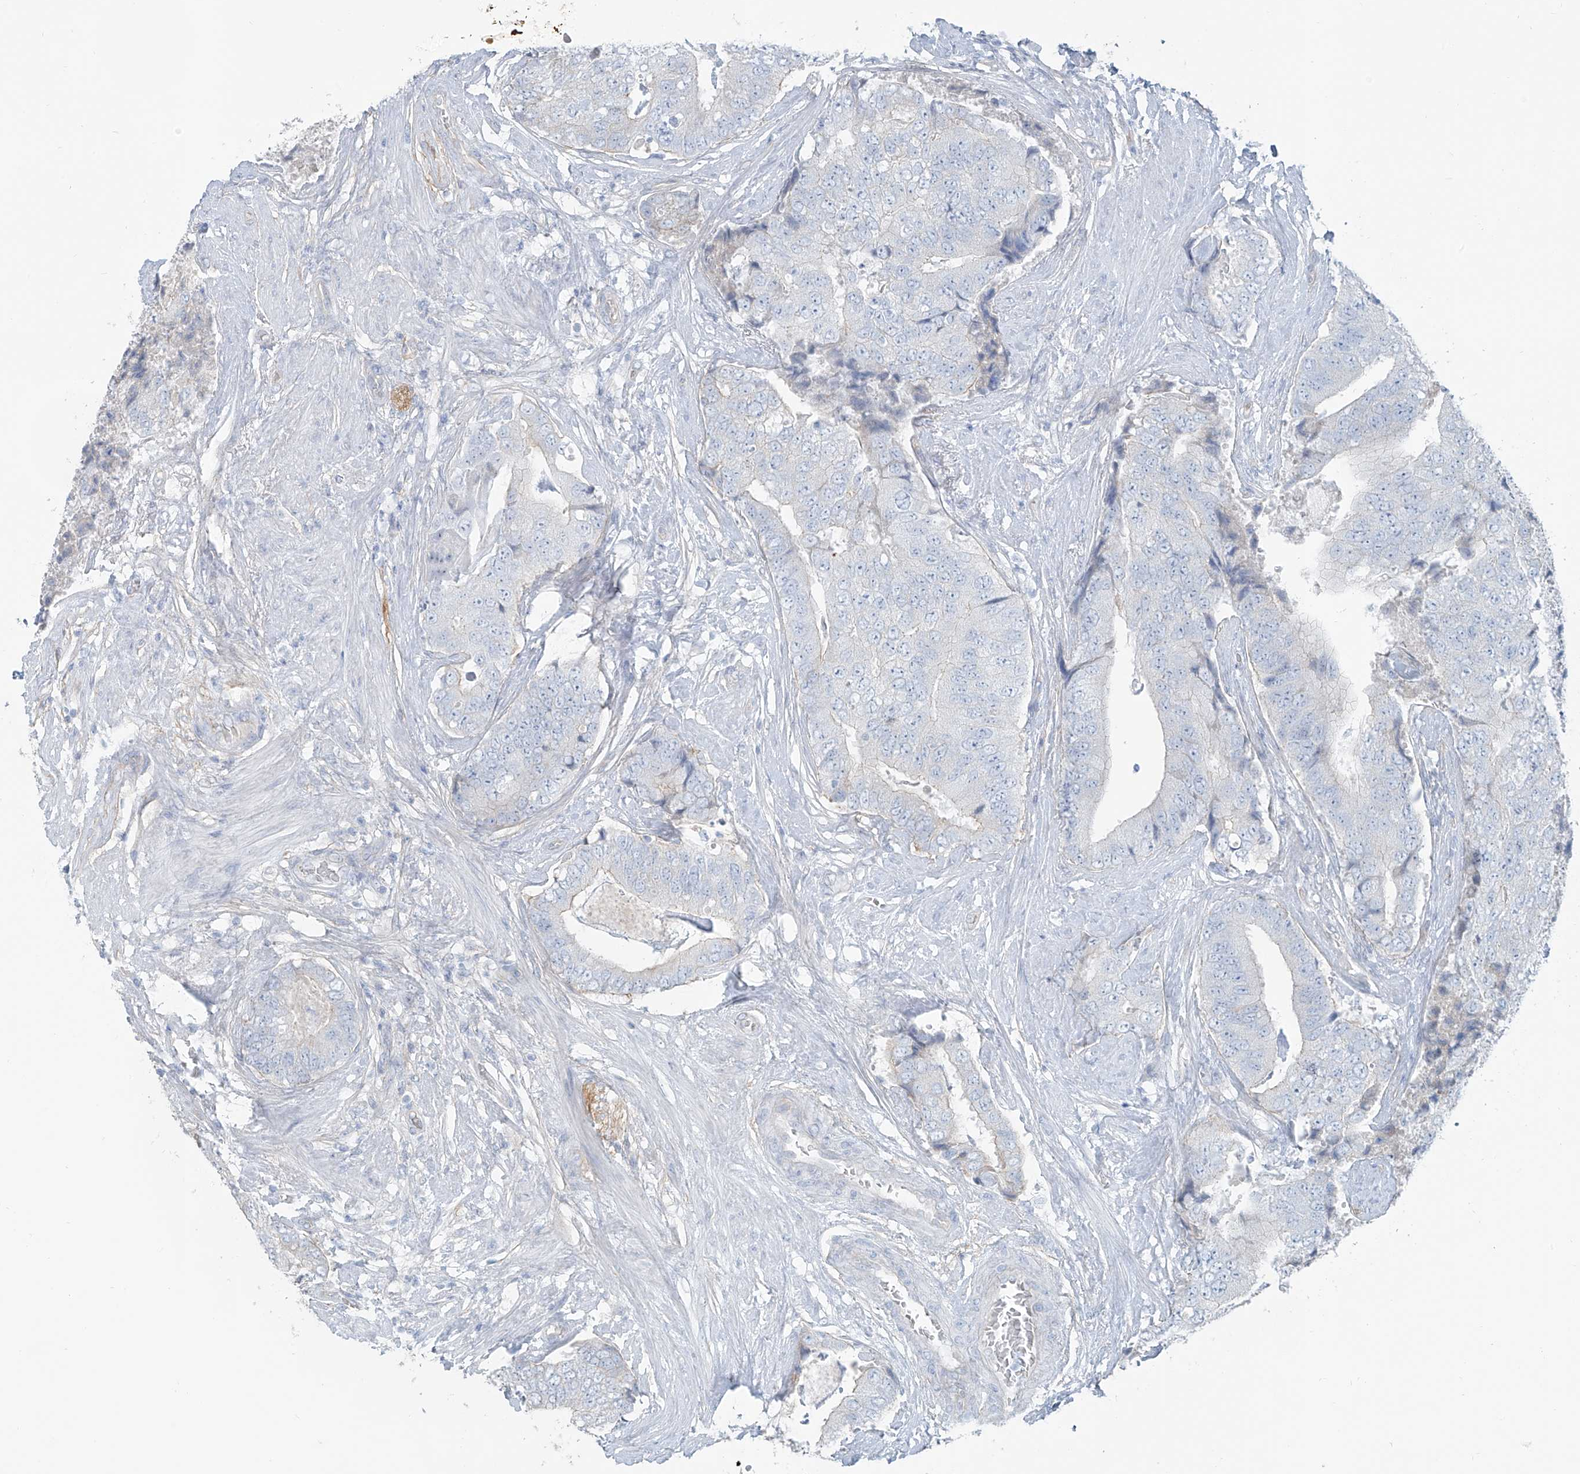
{"staining": {"intensity": "negative", "quantity": "none", "location": "none"}, "tissue": "prostate cancer", "cell_type": "Tumor cells", "image_type": "cancer", "snomed": [{"axis": "morphology", "description": "Adenocarcinoma, High grade"}, {"axis": "topography", "description": "Prostate"}], "caption": "Immunohistochemistry (IHC) micrograph of human prostate cancer stained for a protein (brown), which reveals no positivity in tumor cells.", "gene": "TUBE1", "patient": {"sex": "male", "age": 70}}